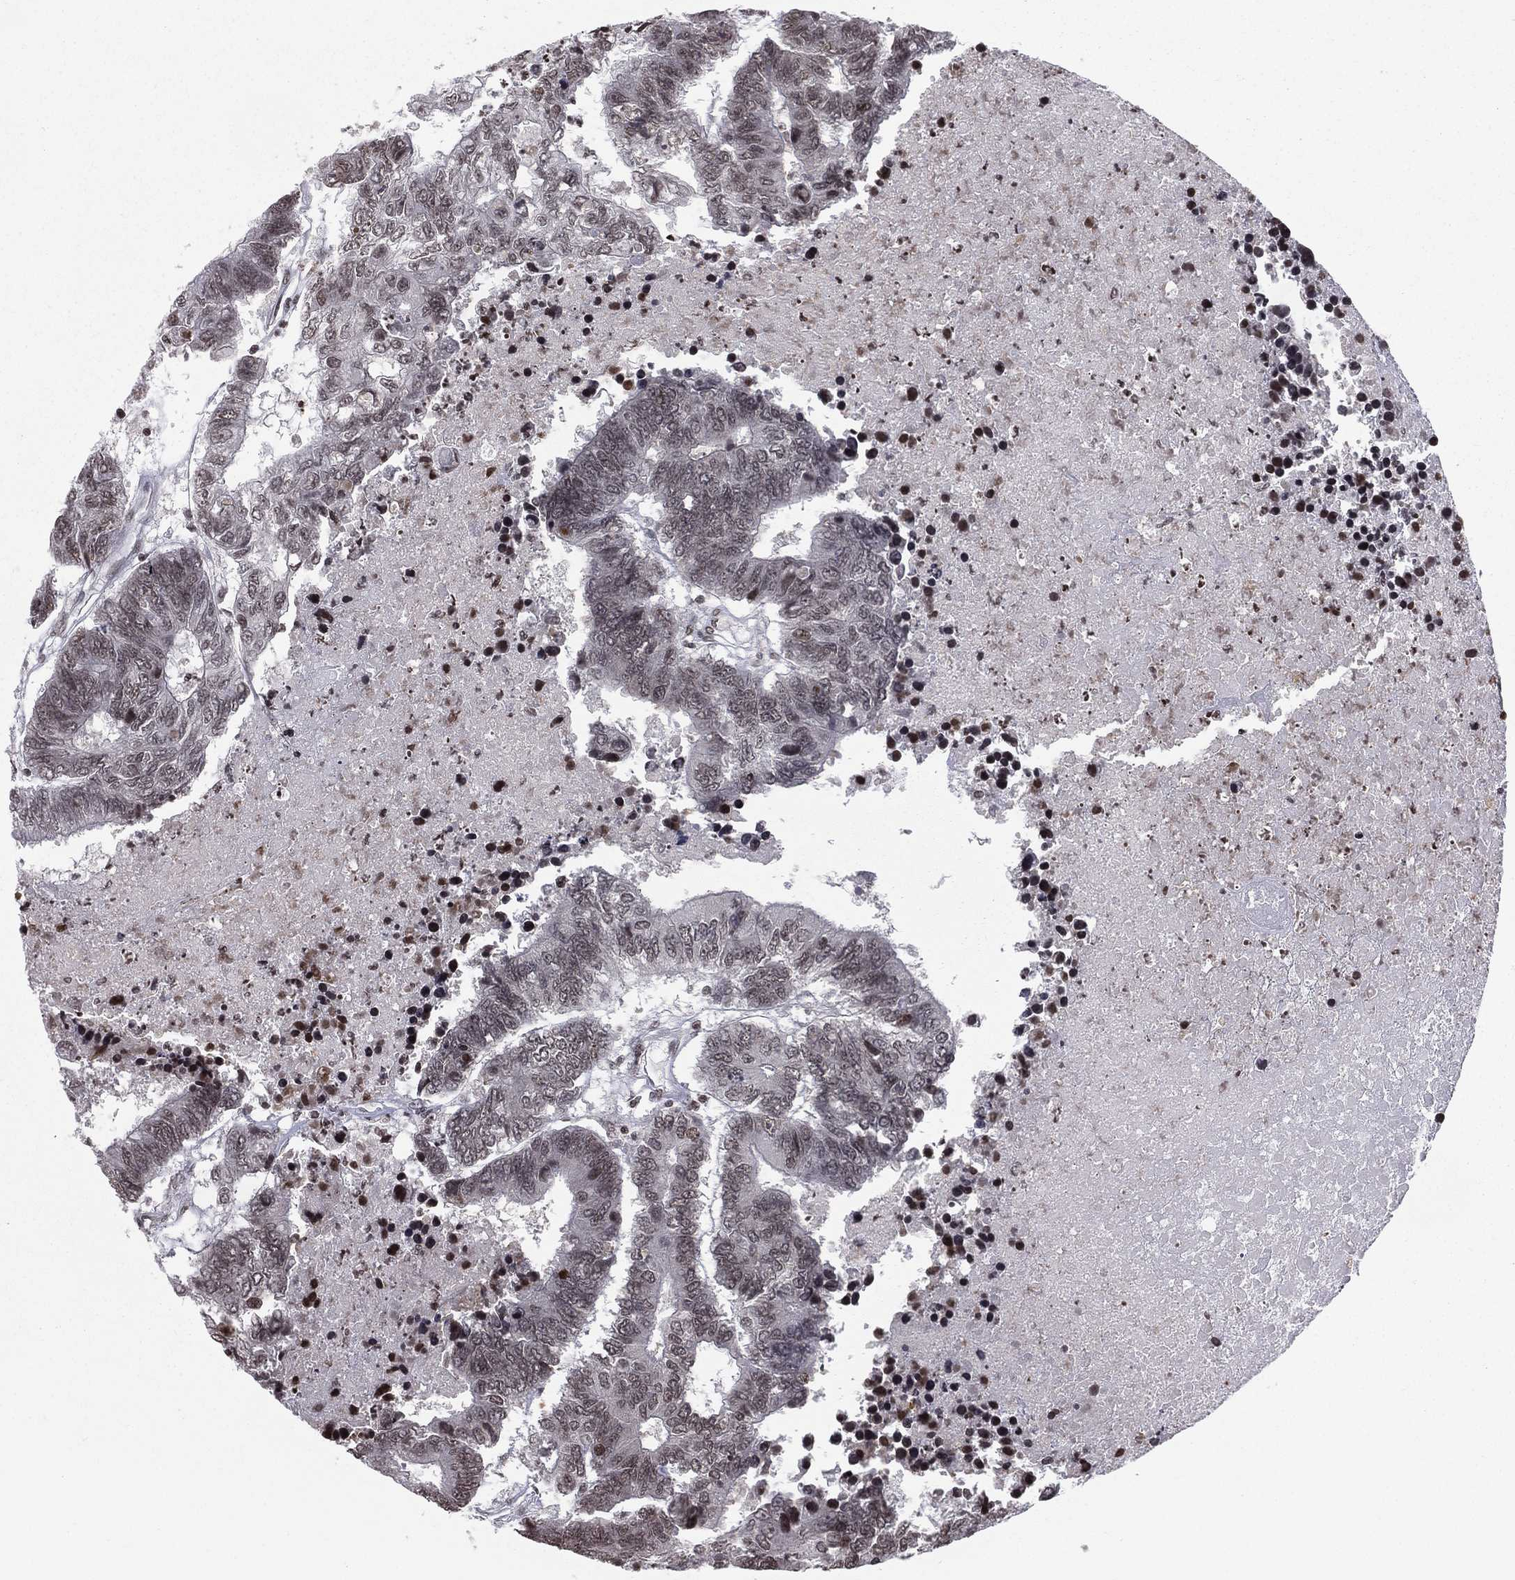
{"staining": {"intensity": "negative", "quantity": "none", "location": "none"}, "tissue": "colorectal cancer", "cell_type": "Tumor cells", "image_type": "cancer", "snomed": [{"axis": "morphology", "description": "Adenocarcinoma, NOS"}, {"axis": "topography", "description": "Colon"}], "caption": "Tumor cells are negative for brown protein staining in colorectal cancer (adenocarcinoma).", "gene": "RFX7", "patient": {"sex": "female", "age": 48}}